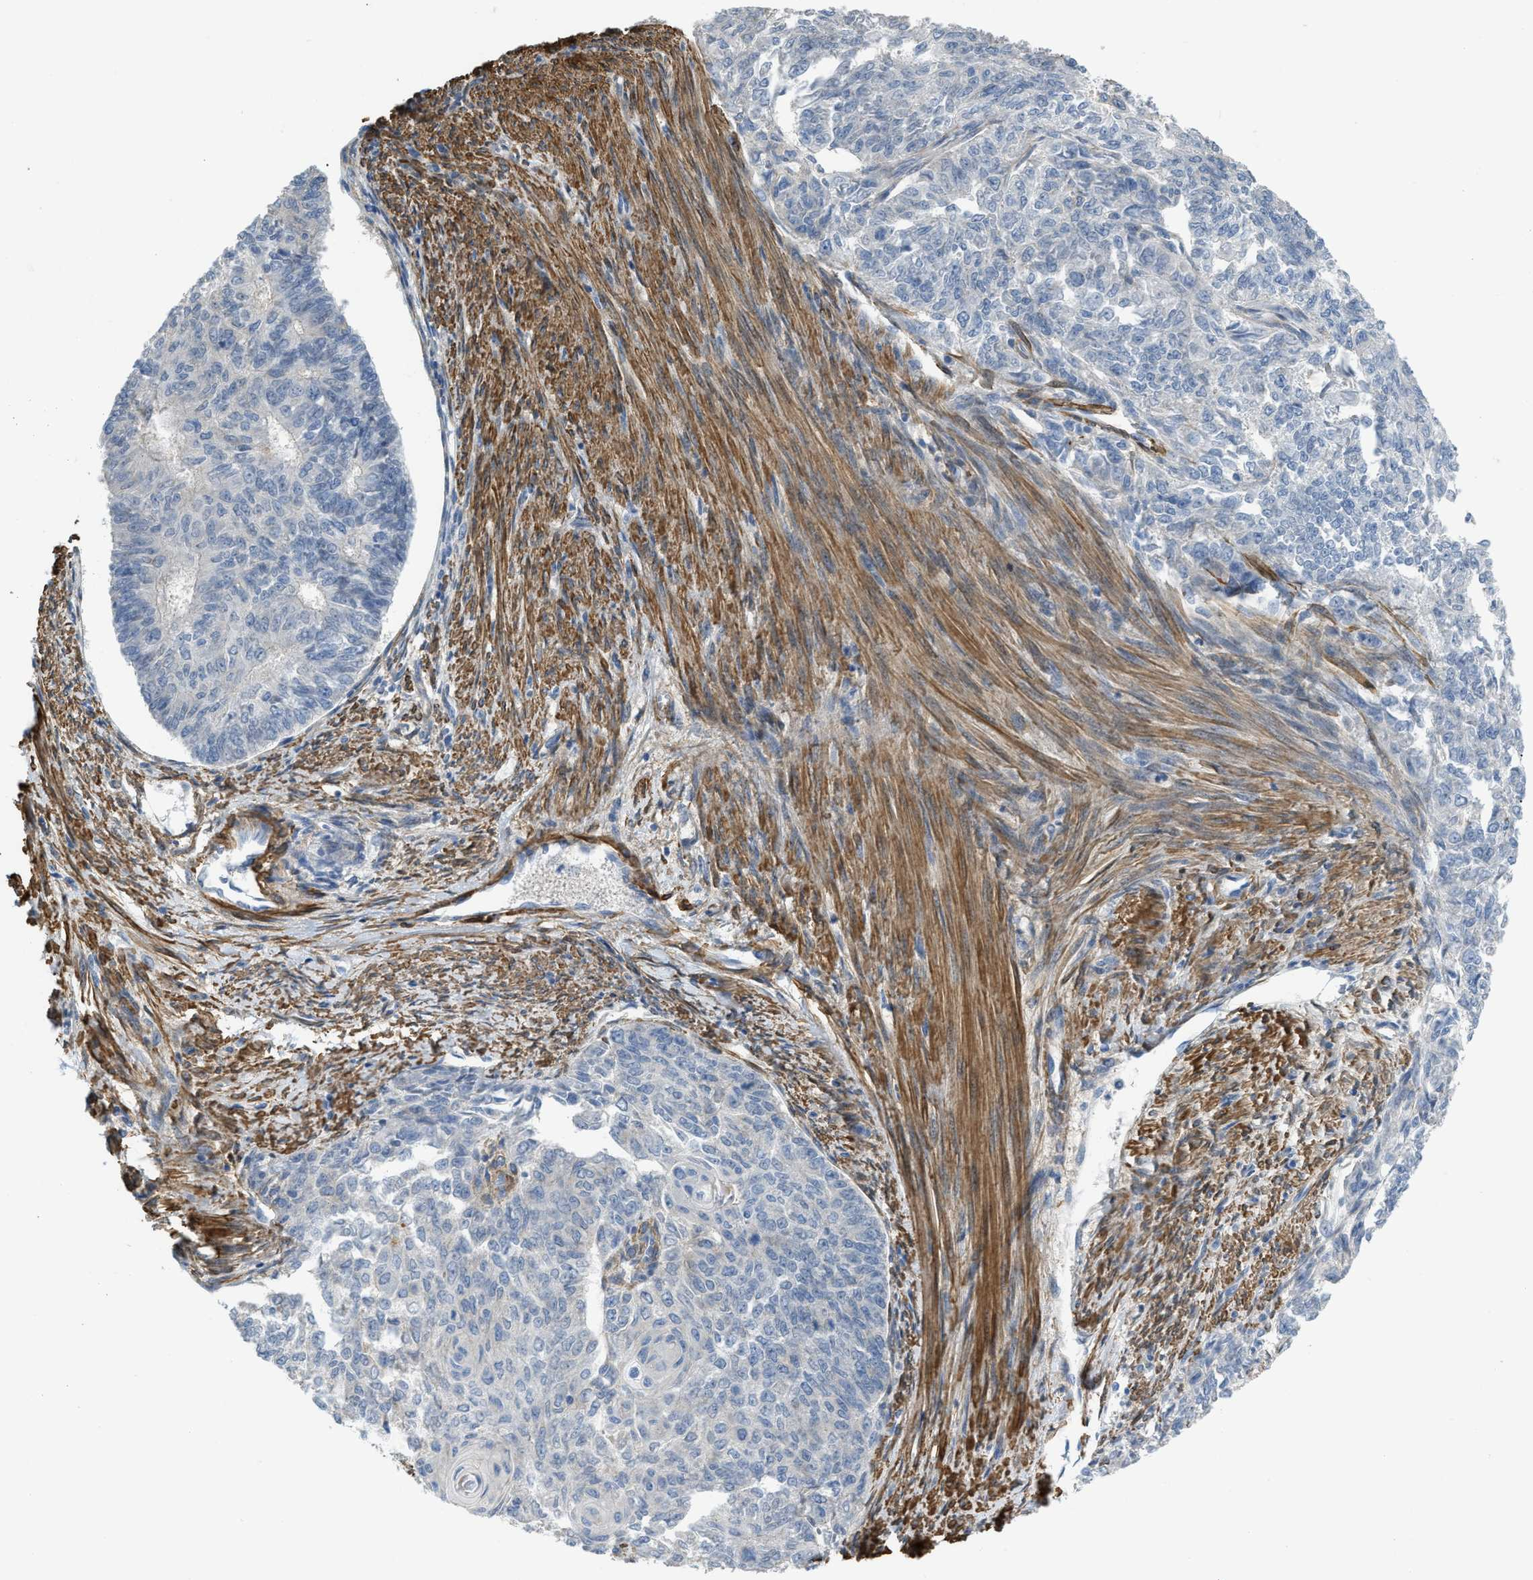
{"staining": {"intensity": "negative", "quantity": "none", "location": "none"}, "tissue": "endometrial cancer", "cell_type": "Tumor cells", "image_type": "cancer", "snomed": [{"axis": "morphology", "description": "Adenocarcinoma, NOS"}, {"axis": "topography", "description": "Endometrium"}], "caption": "The IHC image has no significant expression in tumor cells of endometrial cancer (adenocarcinoma) tissue.", "gene": "BMPR1A", "patient": {"sex": "female", "age": 32}}